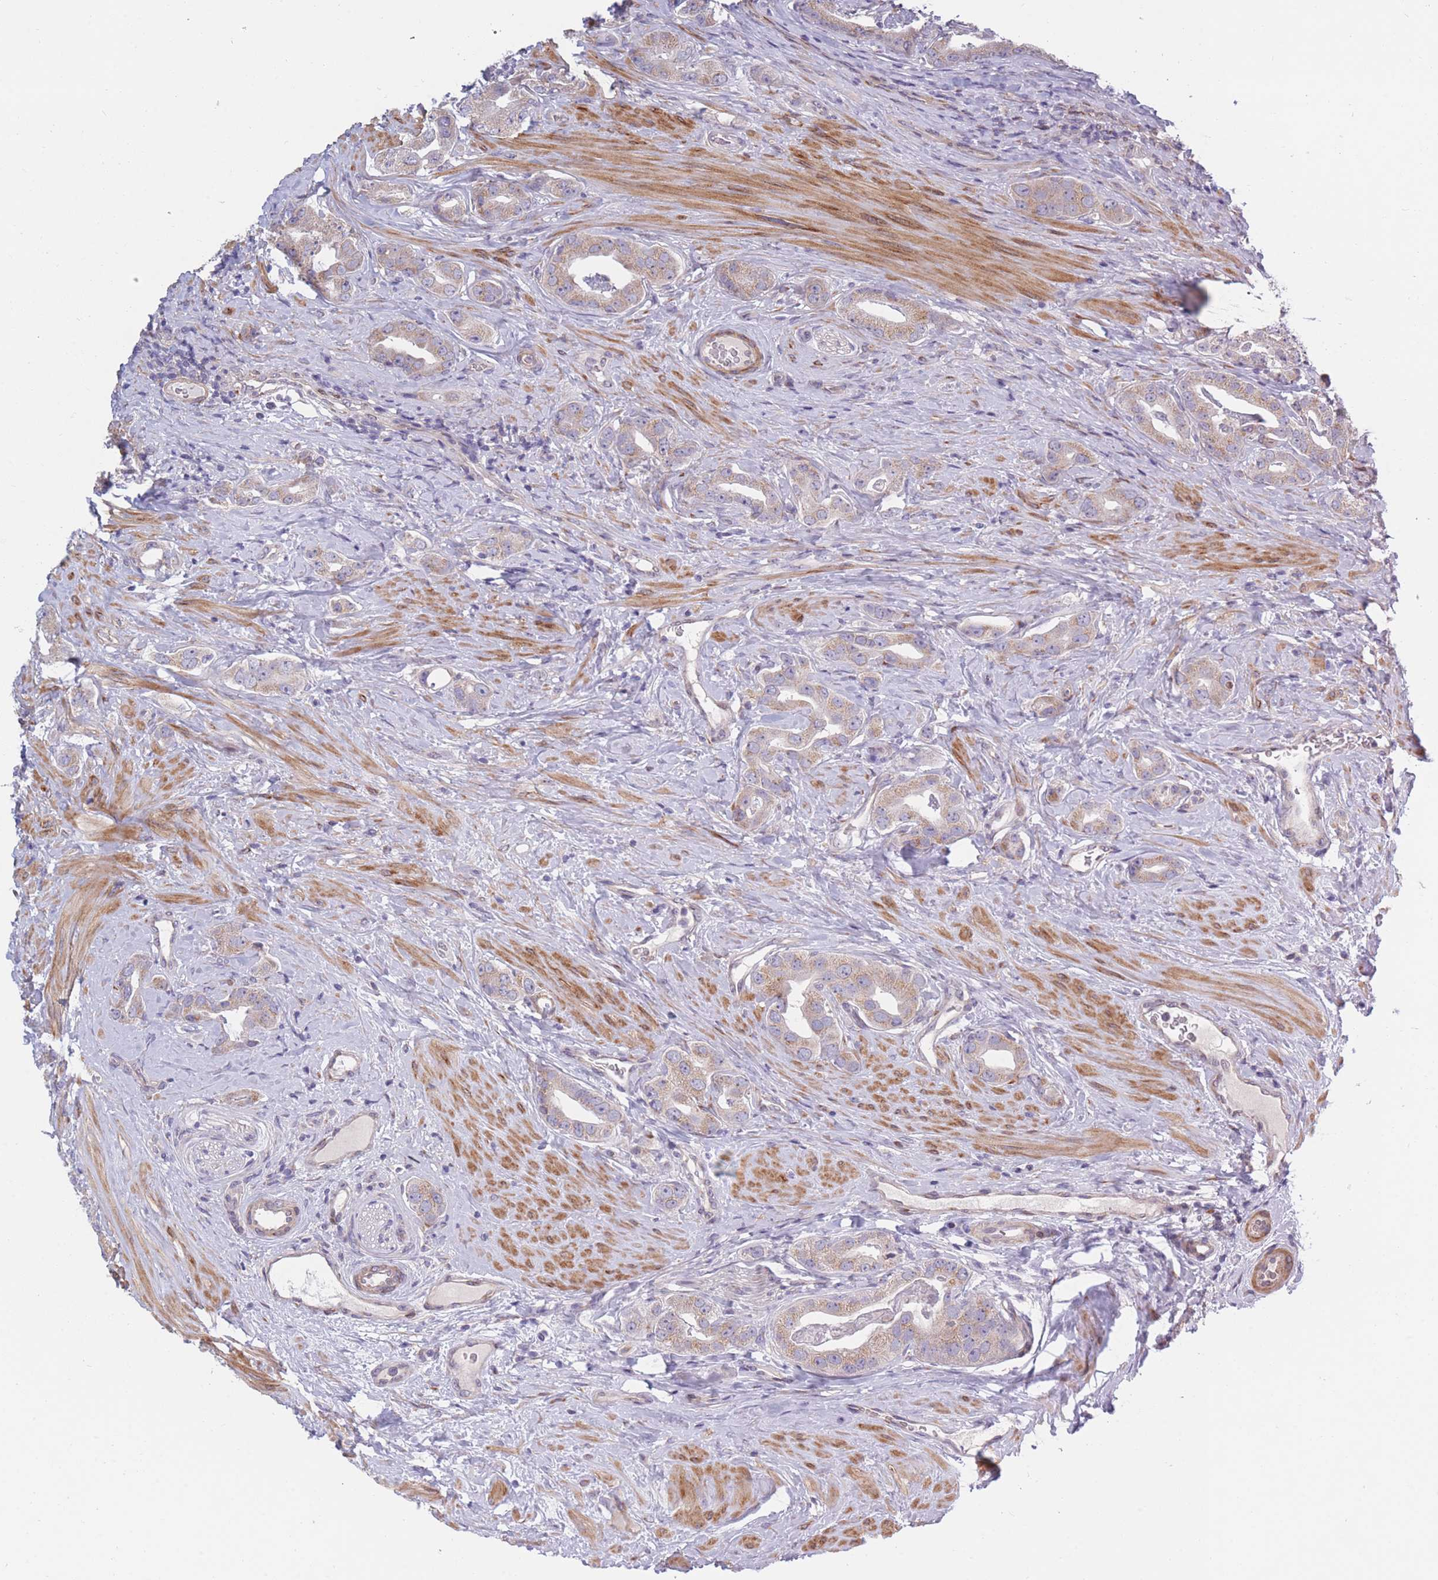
{"staining": {"intensity": "weak", "quantity": "<25%", "location": "cytoplasmic/membranous"}, "tissue": "prostate cancer", "cell_type": "Tumor cells", "image_type": "cancer", "snomed": [{"axis": "morphology", "description": "Adenocarcinoma, High grade"}, {"axis": "topography", "description": "Prostate"}], "caption": "Tumor cells show no significant protein positivity in prostate cancer.", "gene": "CCNQ", "patient": {"sex": "male", "age": 63}}